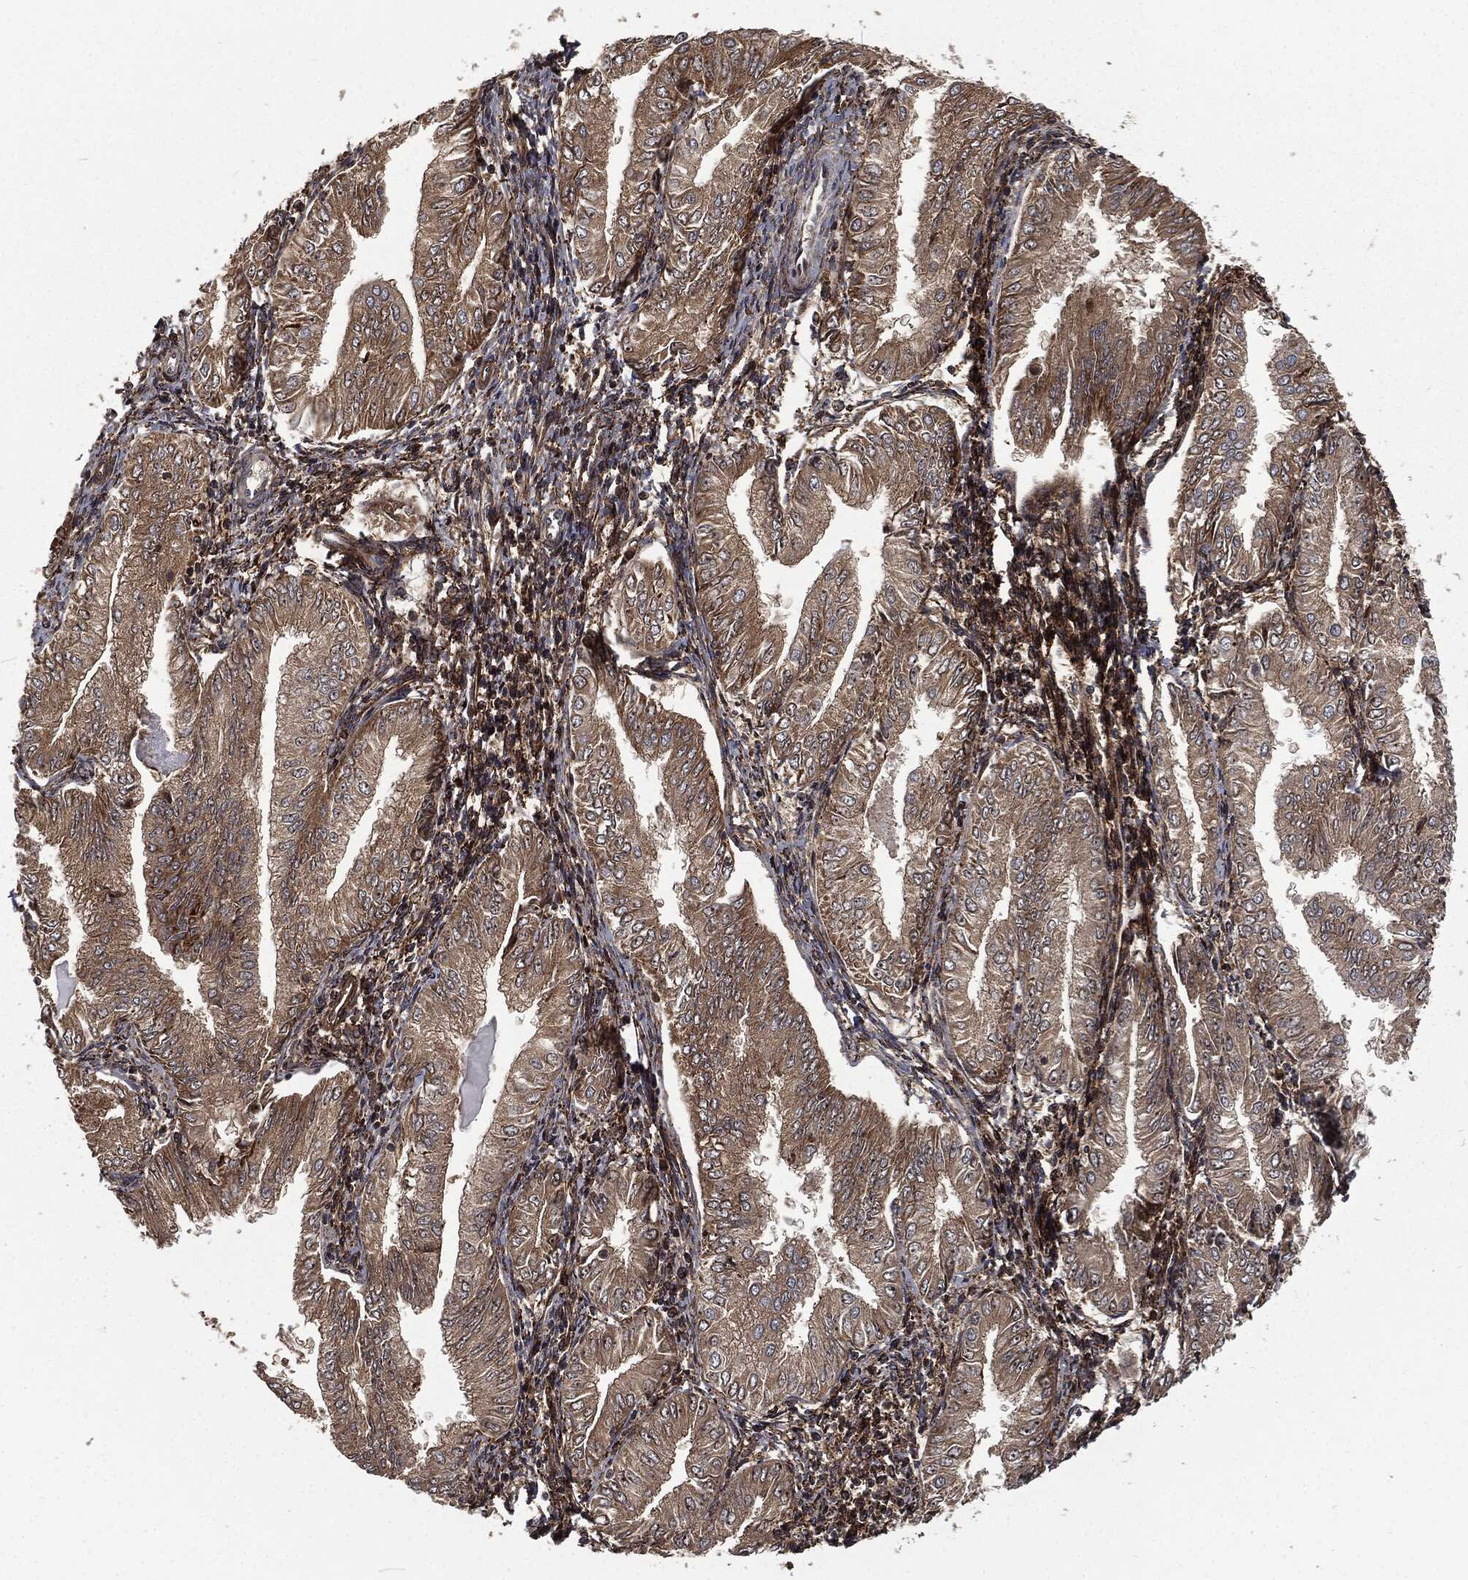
{"staining": {"intensity": "moderate", "quantity": ">75%", "location": "cytoplasmic/membranous"}, "tissue": "endometrial cancer", "cell_type": "Tumor cells", "image_type": "cancer", "snomed": [{"axis": "morphology", "description": "Adenocarcinoma, NOS"}, {"axis": "topography", "description": "Endometrium"}], "caption": "Endometrial cancer (adenocarcinoma) was stained to show a protein in brown. There is medium levels of moderate cytoplasmic/membranous expression in approximately >75% of tumor cells.", "gene": "RFTN1", "patient": {"sex": "female", "age": 53}}